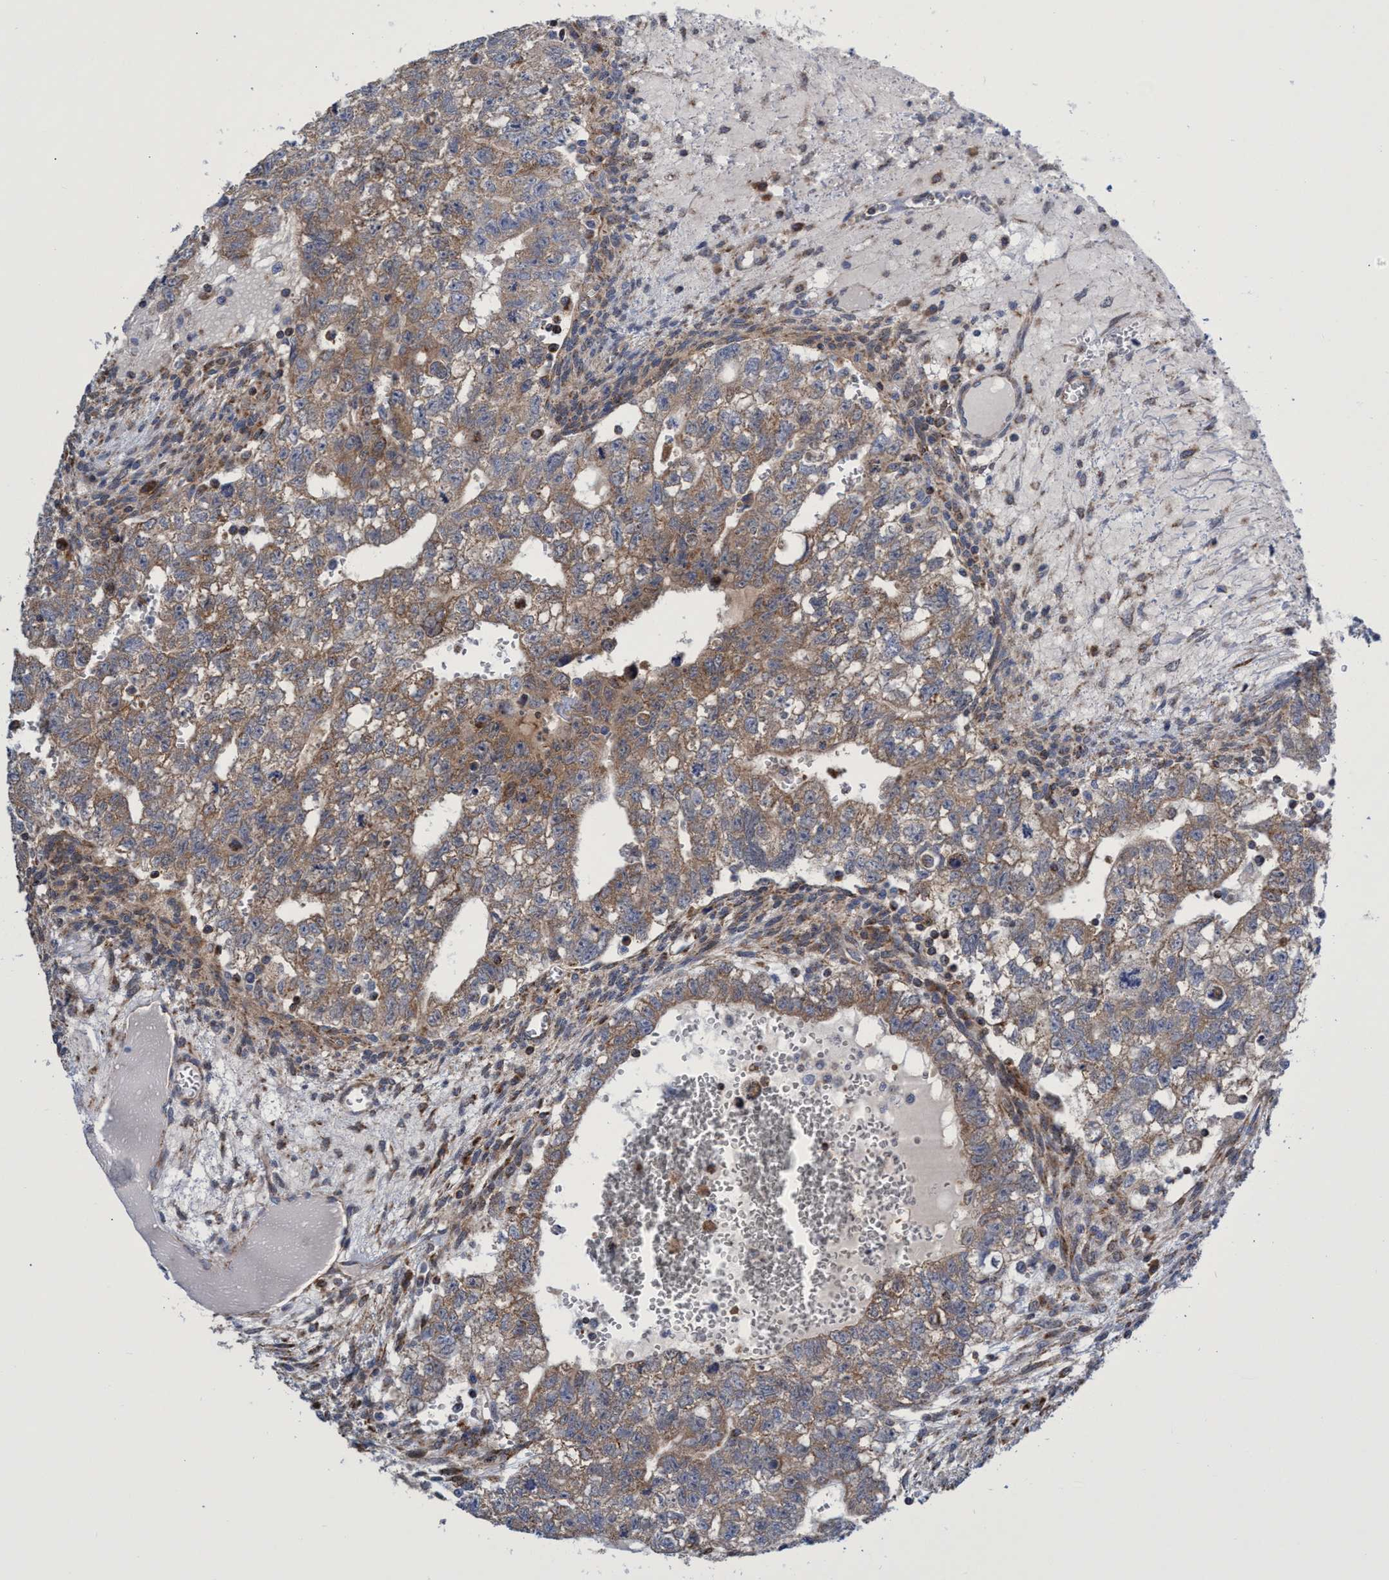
{"staining": {"intensity": "moderate", "quantity": ">75%", "location": "cytoplasmic/membranous"}, "tissue": "testis cancer", "cell_type": "Tumor cells", "image_type": "cancer", "snomed": [{"axis": "morphology", "description": "Seminoma, NOS"}, {"axis": "morphology", "description": "Carcinoma, Embryonal, NOS"}, {"axis": "topography", "description": "Testis"}], "caption": "IHC staining of testis seminoma, which exhibits medium levels of moderate cytoplasmic/membranous positivity in about >75% of tumor cells indicating moderate cytoplasmic/membranous protein expression. The staining was performed using DAB (brown) for protein detection and nuclei were counterstained in hematoxylin (blue).", "gene": "CRYZ", "patient": {"sex": "male", "age": 38}}